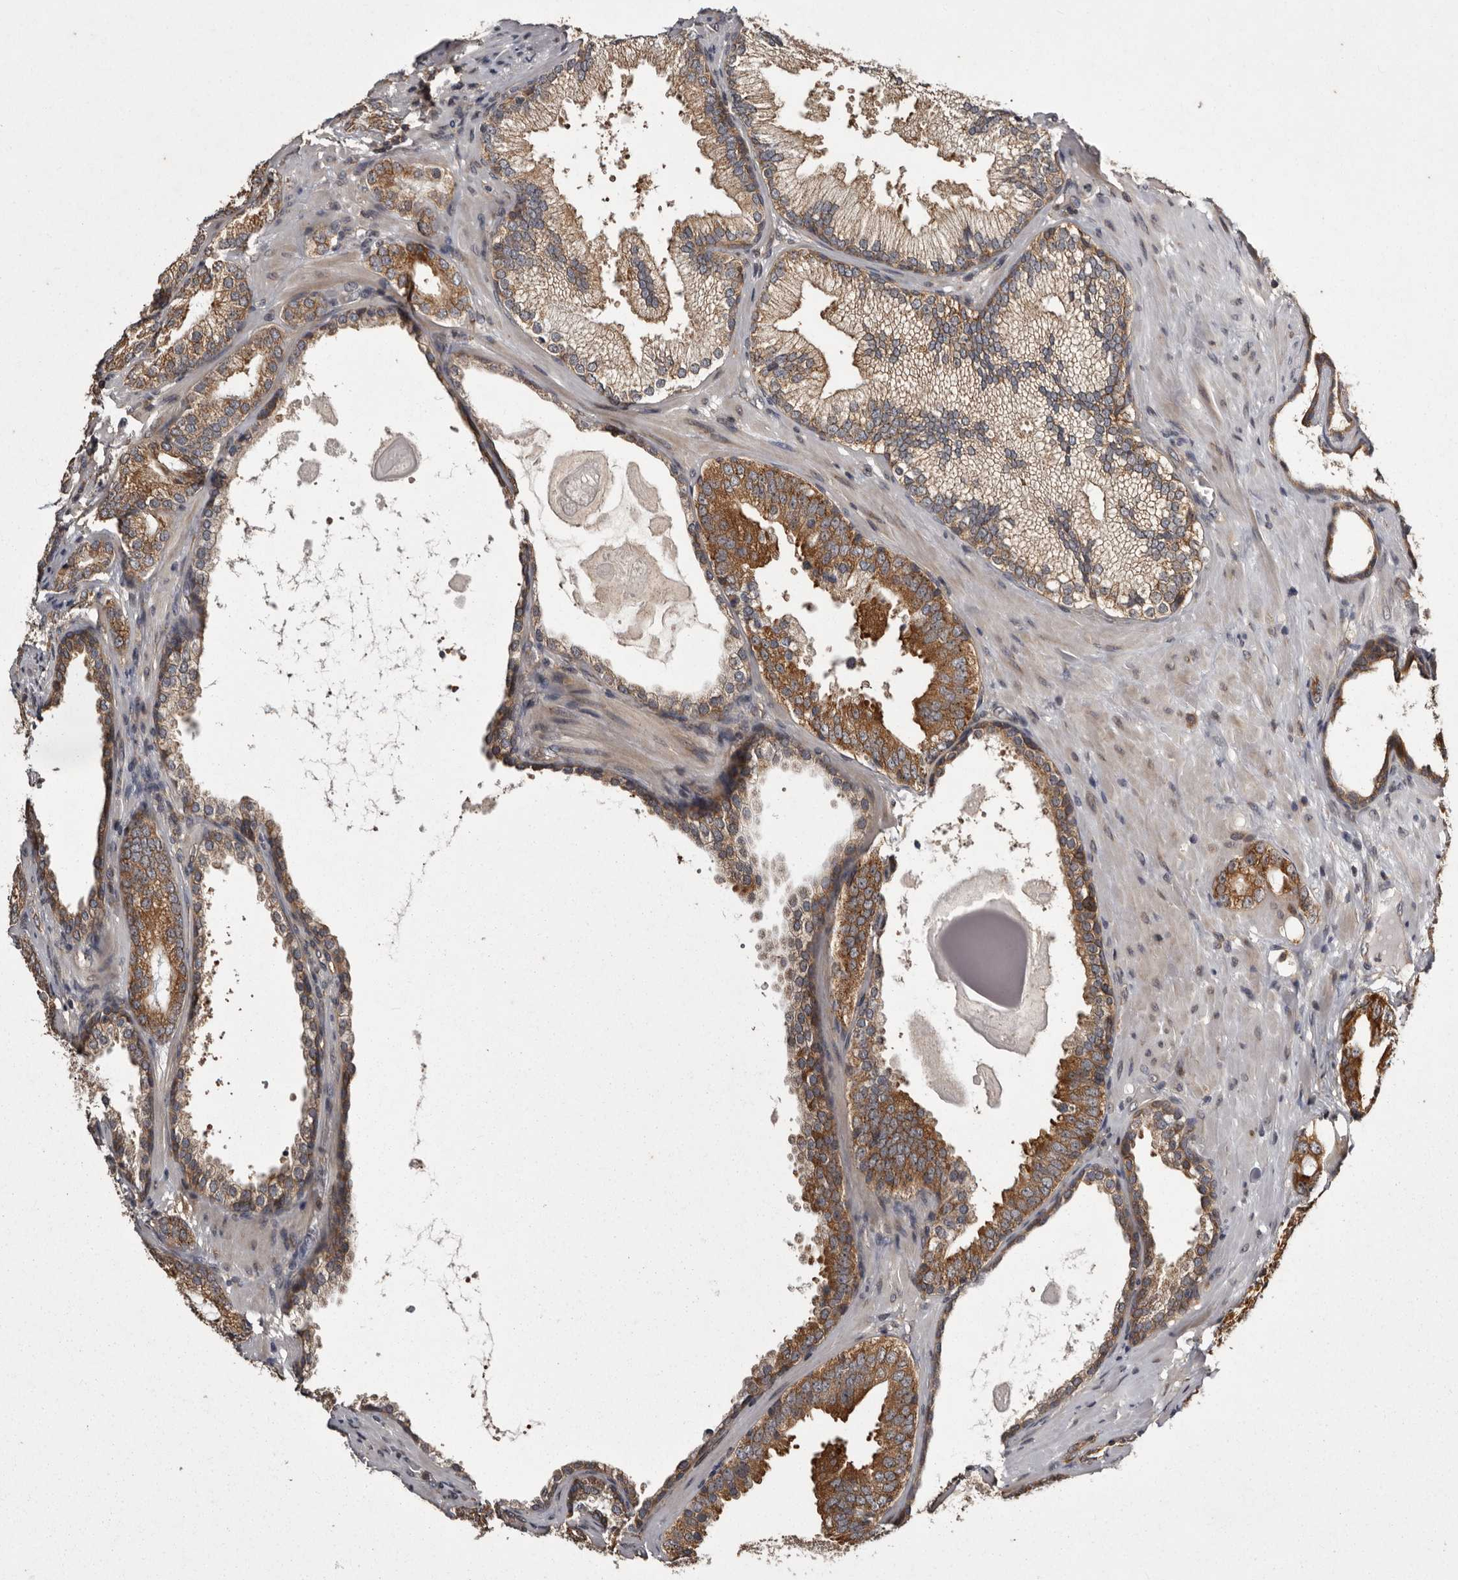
{"staining": {"intensity": "moderate", "quantity": ">75%", "location": "cytoplasmic/membranous"}, "tissue": "prostate cancer", "cell_type": "Tumor cells", "image_type": "cancer", "snomed": [{"axis": "morphology", "description": "Normal morphology"}, {"axis": "morphology", "description": "Adenocarcinoma, Low grade"}, {"axis": "topography", "description": "Prostate"}], "caption": "DAB immunohistochemical staining of low-grade adenocarcinoma (prostate) reveals moderate cytoplasmic/membranous protein positivity in approximately >75% of tumor cells. (brown staining indicates protein expression, while blue staining denotes nuclei).", "gene": "DARS1", "patient": {"sex": "male", "age": 72}}